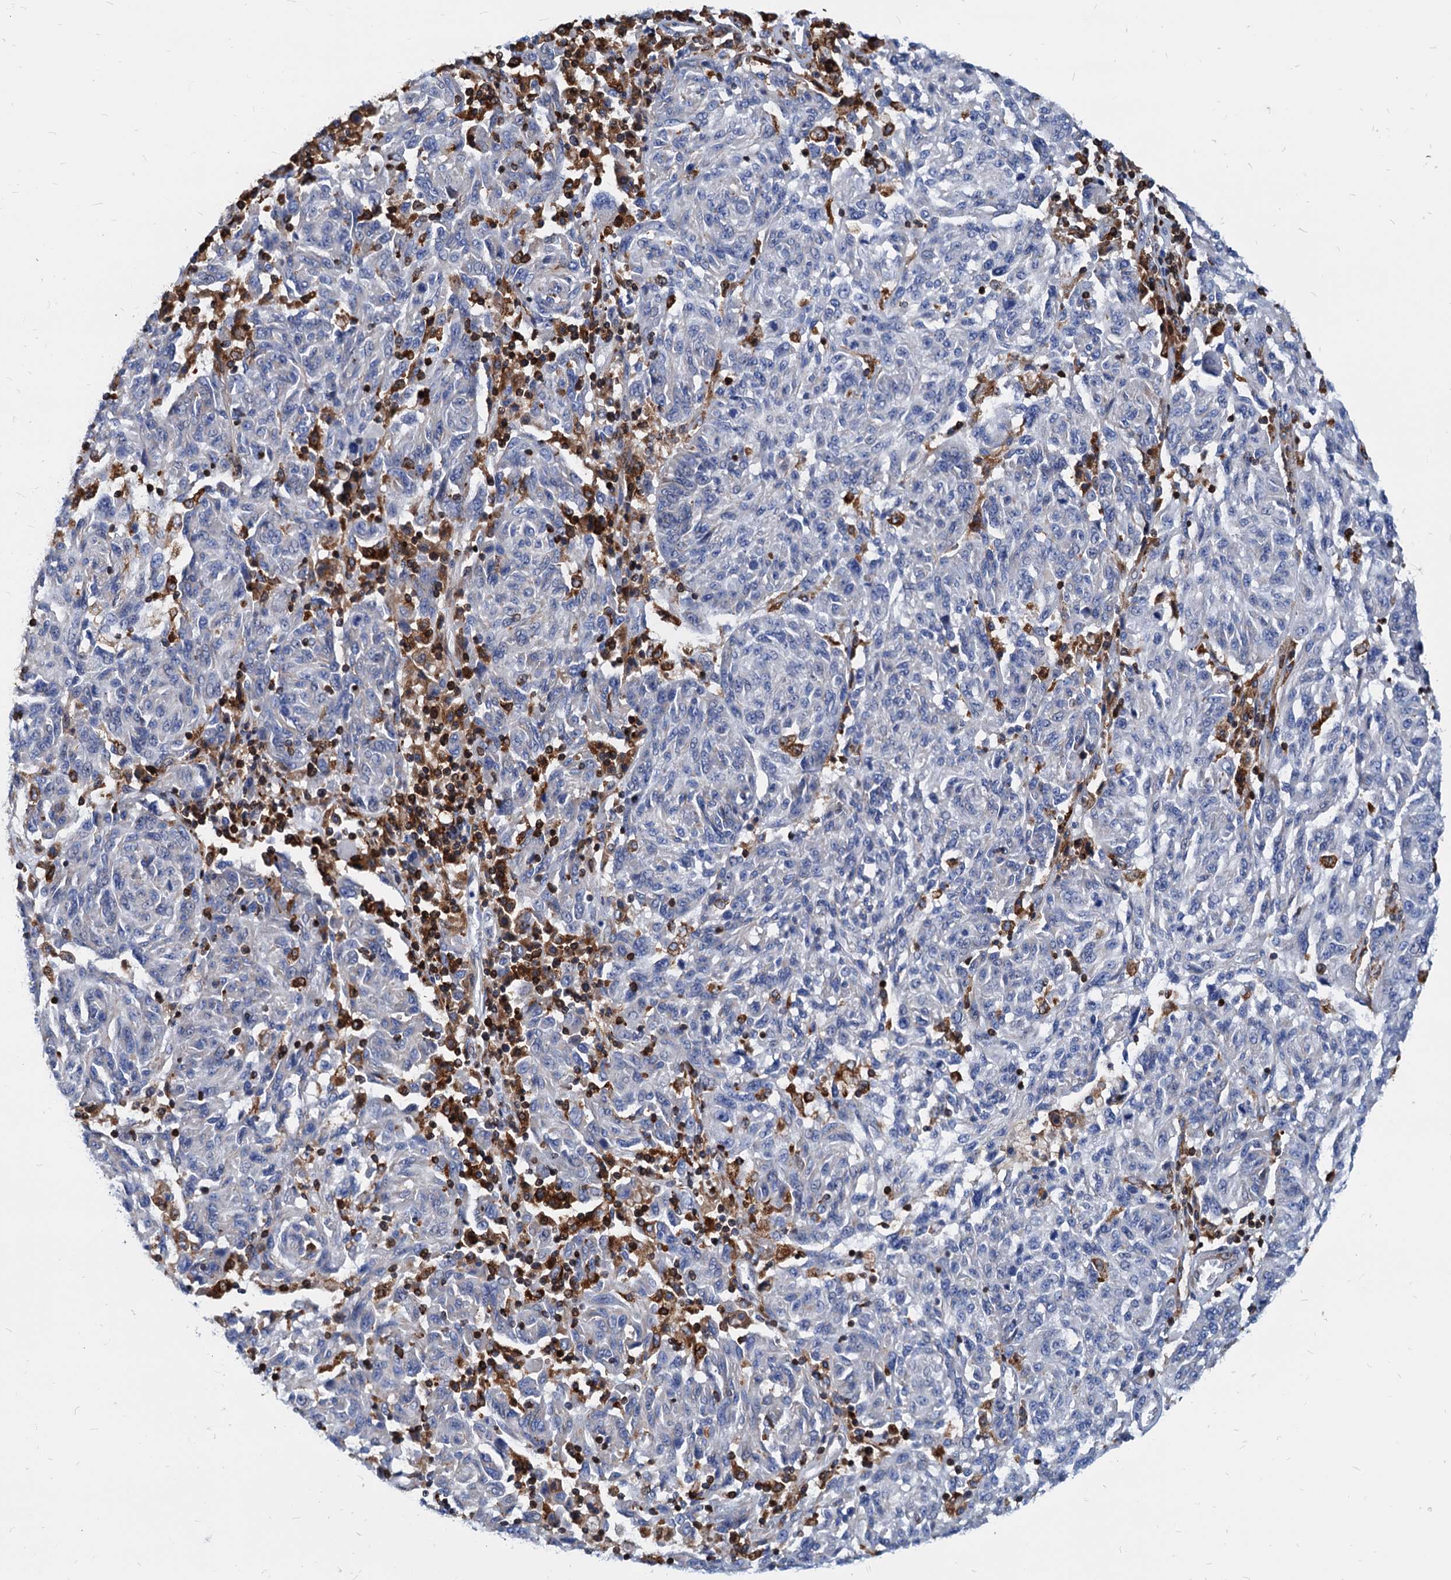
{"staining": {"intensity": "negative", "quantity": "none", "location": "none"}, "tissue": "melanoma", "cell_type": "Tumor cells", "image_type": "cancer", "snomed": [{"axis": "morphology", "description": "Malignant melanoma, NOS"}, {"axis": "topography", "description": "Skin"}], "caption": "Immunohistochemistry (IHC) of human malignant melanoma demonstrates no staining in tumor cells.", "gene": "LCP2", "patient": {"sex": "male", "age": 53}}